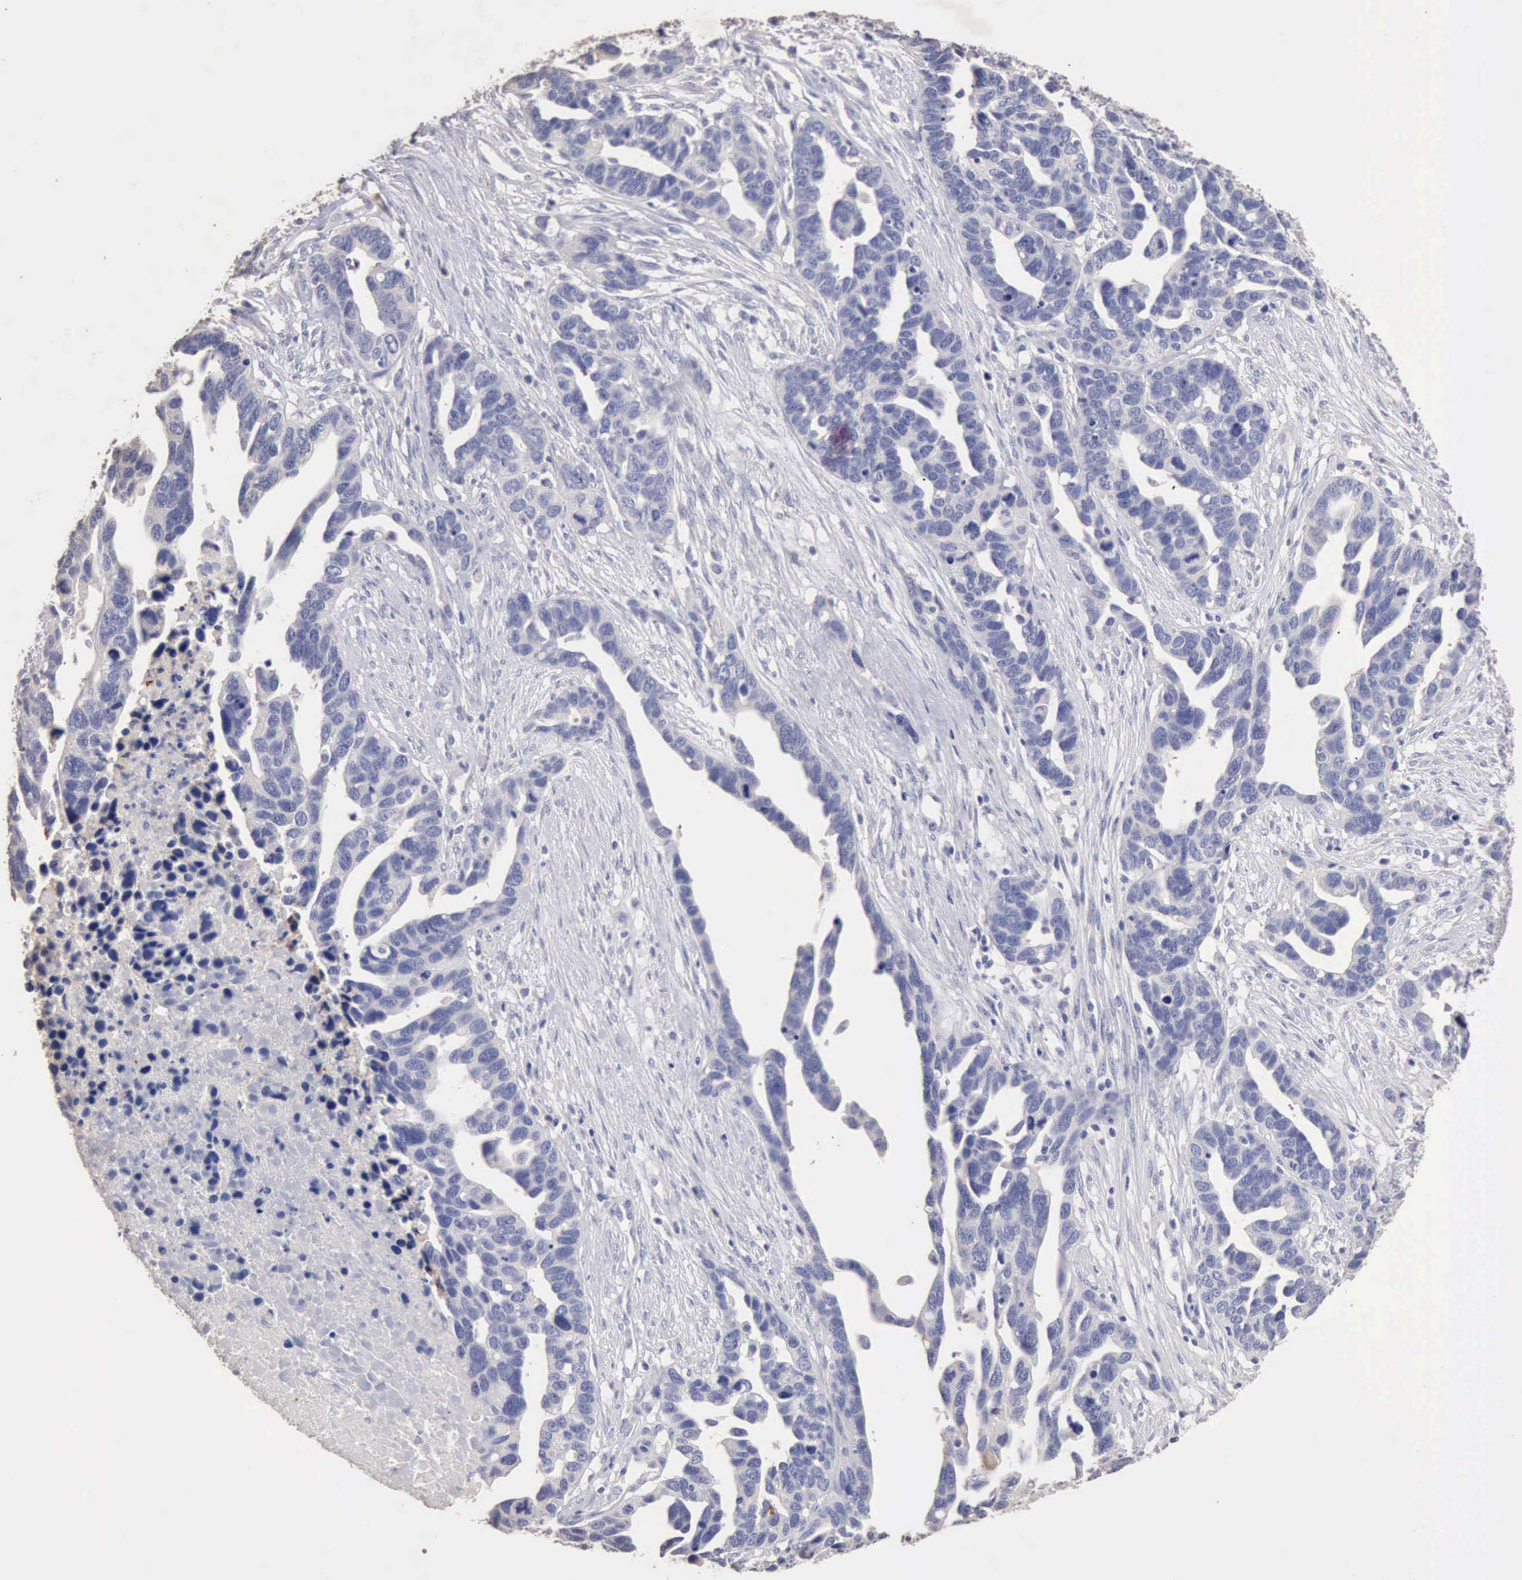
{"staining": {"intensity": "negative", "quantity": "none", "location": "none"}, "tissue": "ovarian cancer", "cell_type": "Tumor cells", "image_type": "cancer", "snomed": [{"axis": "morphology", "description": "Cystadenocarcinoma, serous, NOS"}, {"axis": "topography", "description": "Ovary"}], "caption": "High power microscopy micrograph of an immunohistochemistry (IHC) micrograph of serous cystadenocarcinoma (ovarian), revealing no significant positivity in tumor cells.", "gene": "KRT6B", "patient": {"sex": "female", "age": 54}}